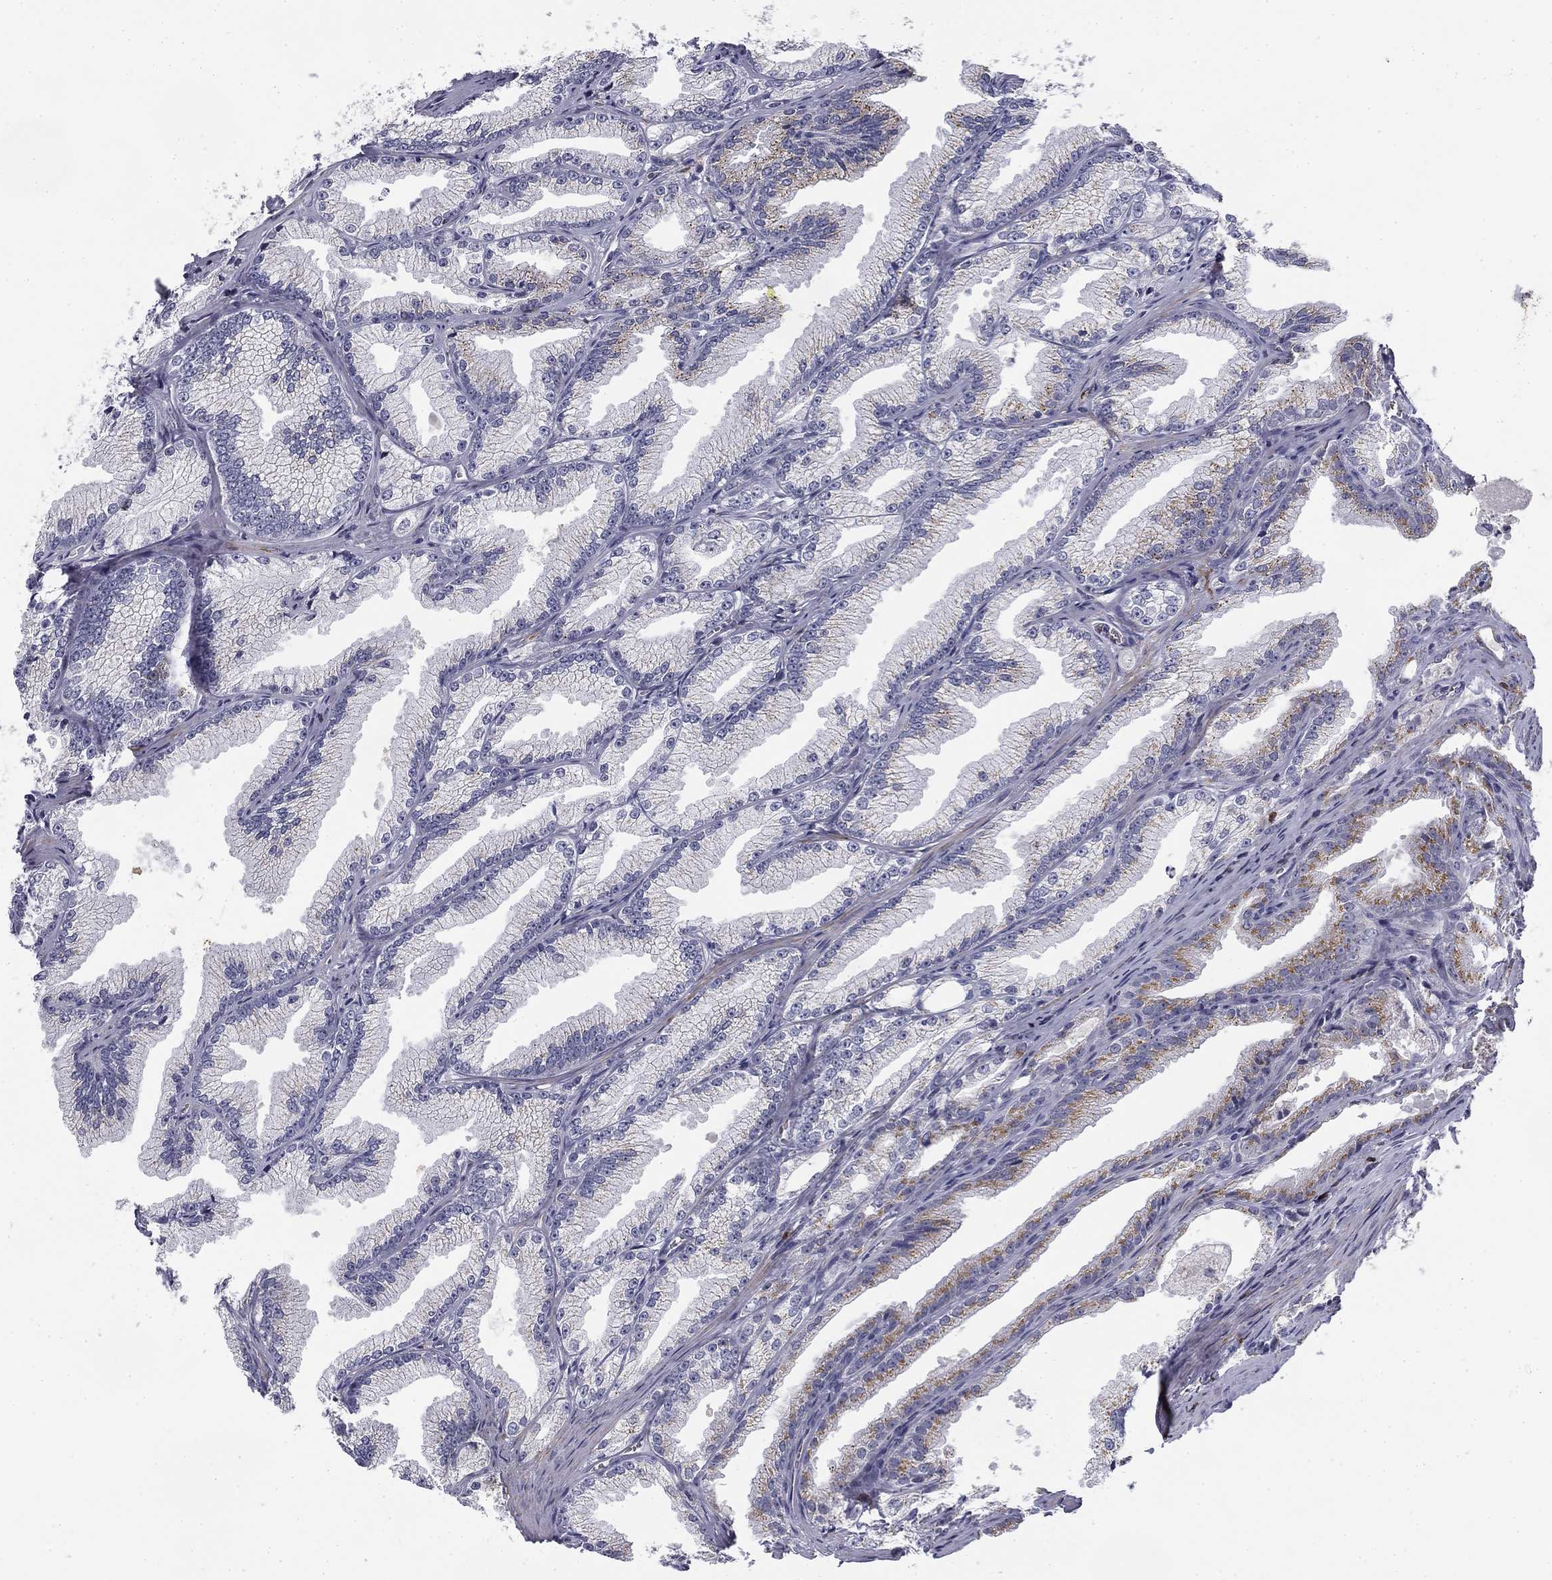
{"staining": {"intensity": "negative", "quantity": "none", "location": "none"}, "tissue": "prostate cancer", "cell_type": "Tumor cells", "image_type": "cancer", "snomed": [{"axis": "morphology", "description": "Adenocarcinoma, NOS"}, {"axis": "morphology", "description": "Adenocarcinoma, High grade"}, {"axis": "topography", "description": "Prostate"}], "caption": "Adenocarcinoma (high-grade) (prostate) stained for a protein using immunohistochemistry displays no expression tumor cells.", "gene": "TRAT1", "patient": {"sex": "male", "age": 70}}